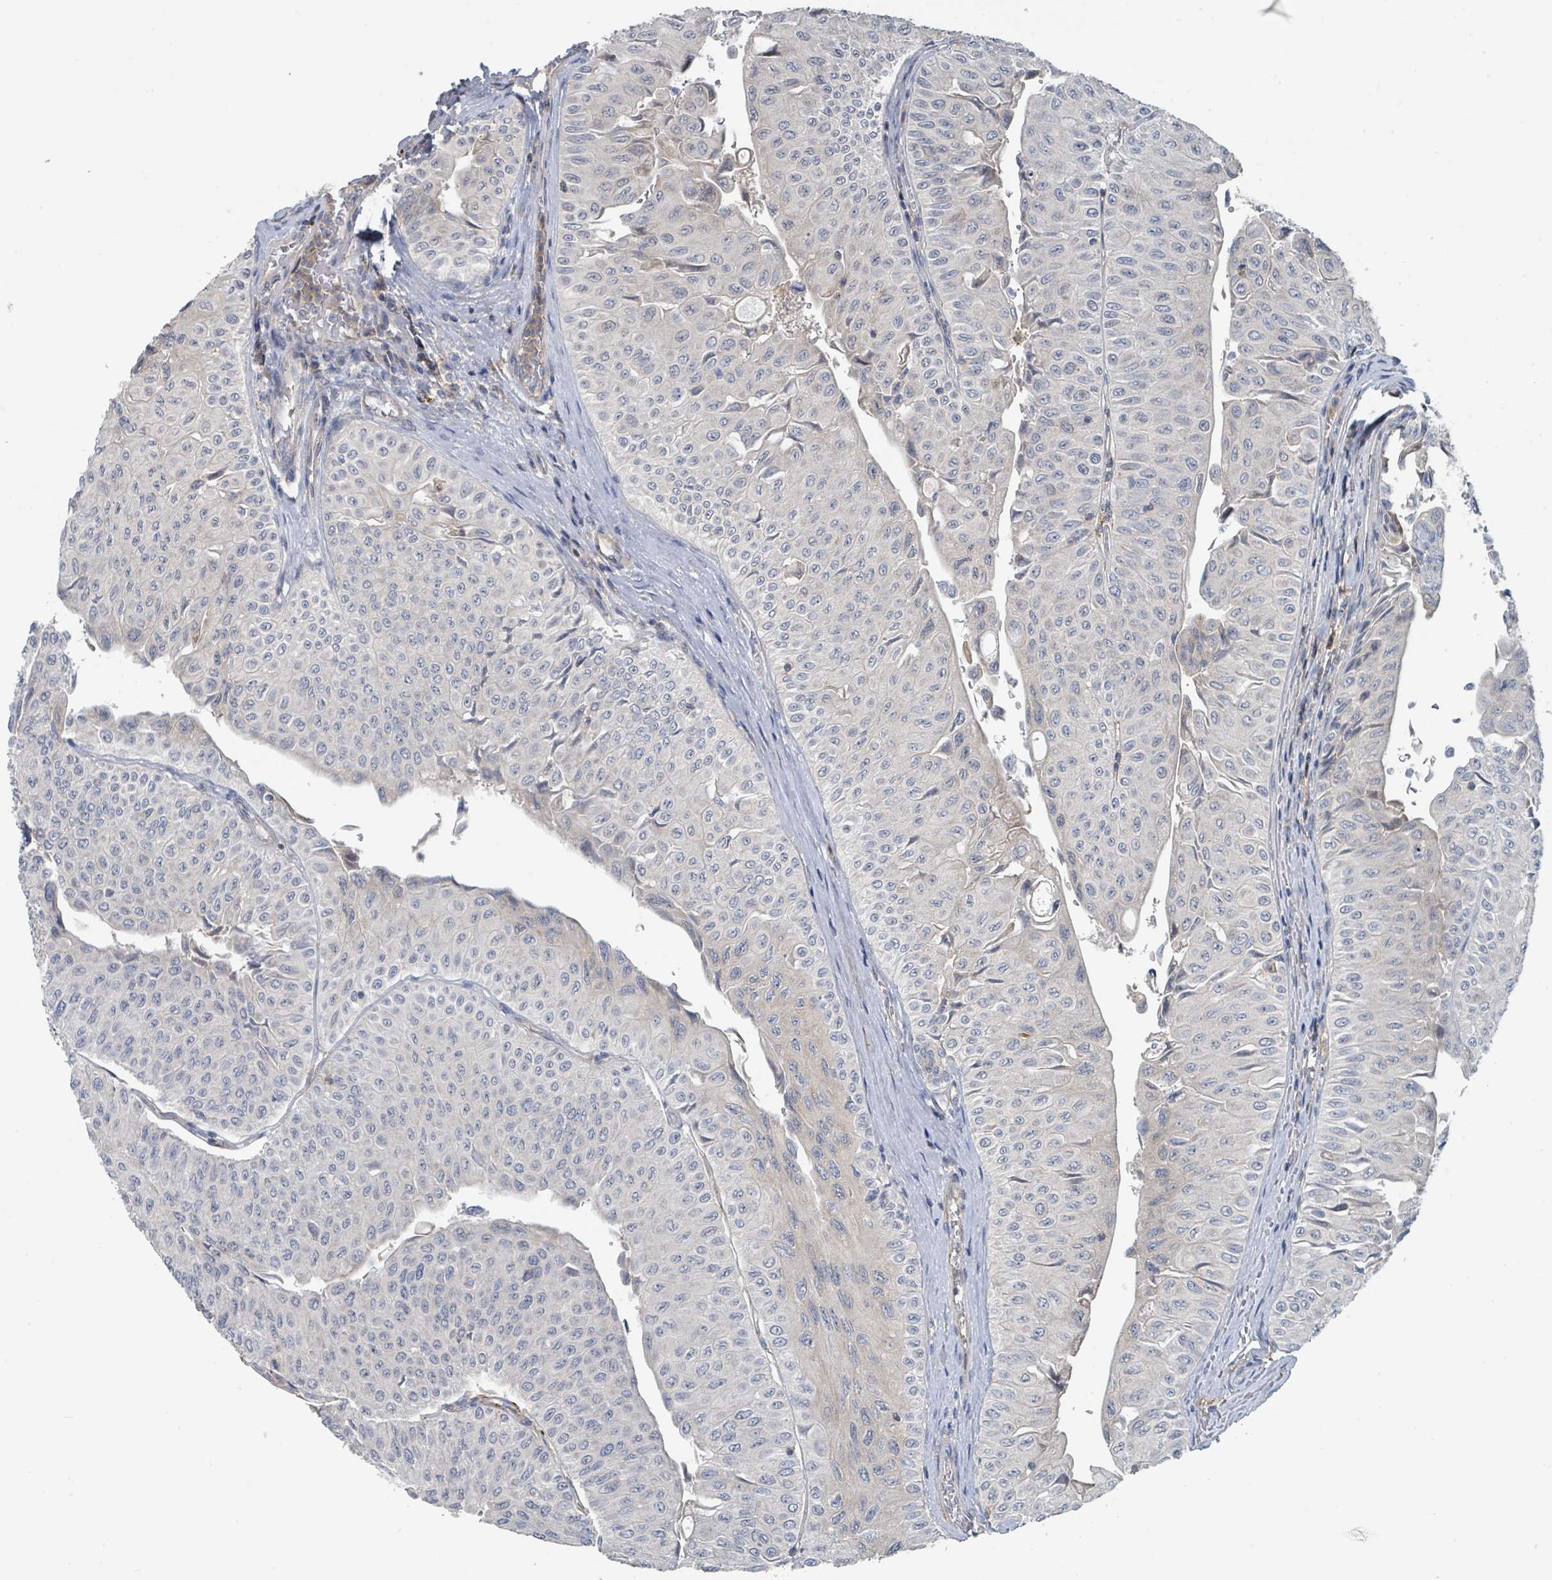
{"staining": {"intensity": "negative", "quantity": "none", "location": "none"}, "tissue": "urothelial cancer", "cell_type": "Tumor cells", "image_type": "cancer", "snomed": [{"axis": "morphology", "description": "Urothelial carcinoma, NOS"}, {"axis": "topography", "description": "Urinary bladder"}], "caption": "This histopathology image is of transitional cell carcinoma stained with IHC to label a protein in brown with the nuclei are counter-stained blue. There is no staining in tumor cells. (IHC, brightfield microscopy, high magnification).", "gene": "LRRC42", "patient": {"sex": "male", "age": 59}}